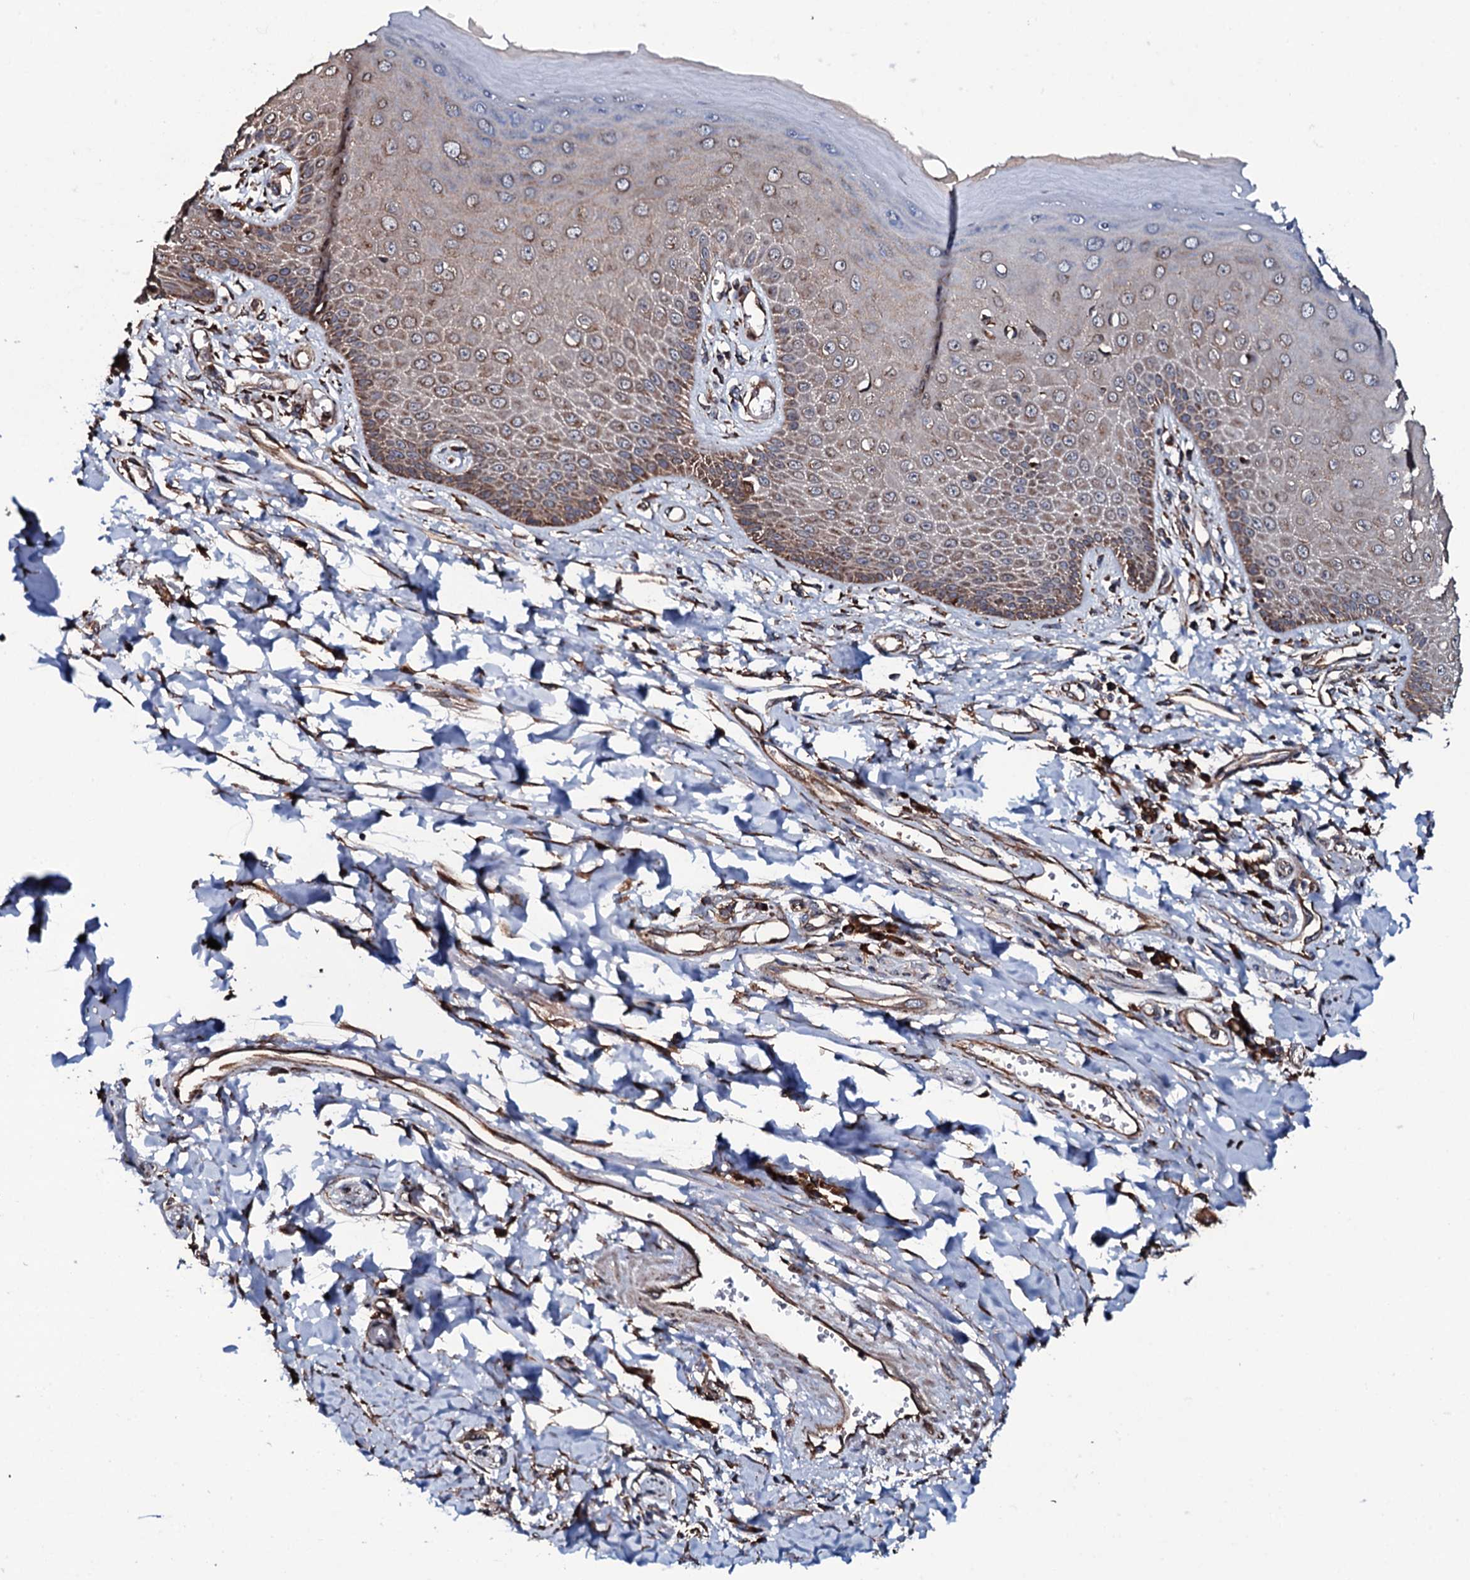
{"staining": {"intensity": "moderate", "quantity": ">75%", "location": "cytoplasmic/membranous"}, "tissue": "skin", "cell_type": "Epidermal cells", "image_type": "normal", "snomed": [{"axis": "morphology", "description": "Normal tissue, NOS"}, {"axis": "topography", "description": "Anal"}], "caption": "Normal skin reveals moderate cytoplasmic/membranous staining in approximately >75% of epidermal cells, visualized by immunohistochemistry. Ihc stains the protein of interest in brown and the nuclei are stained blue.", "gene": "RAB12", "patient": {"sex": "male", "age": 78}}